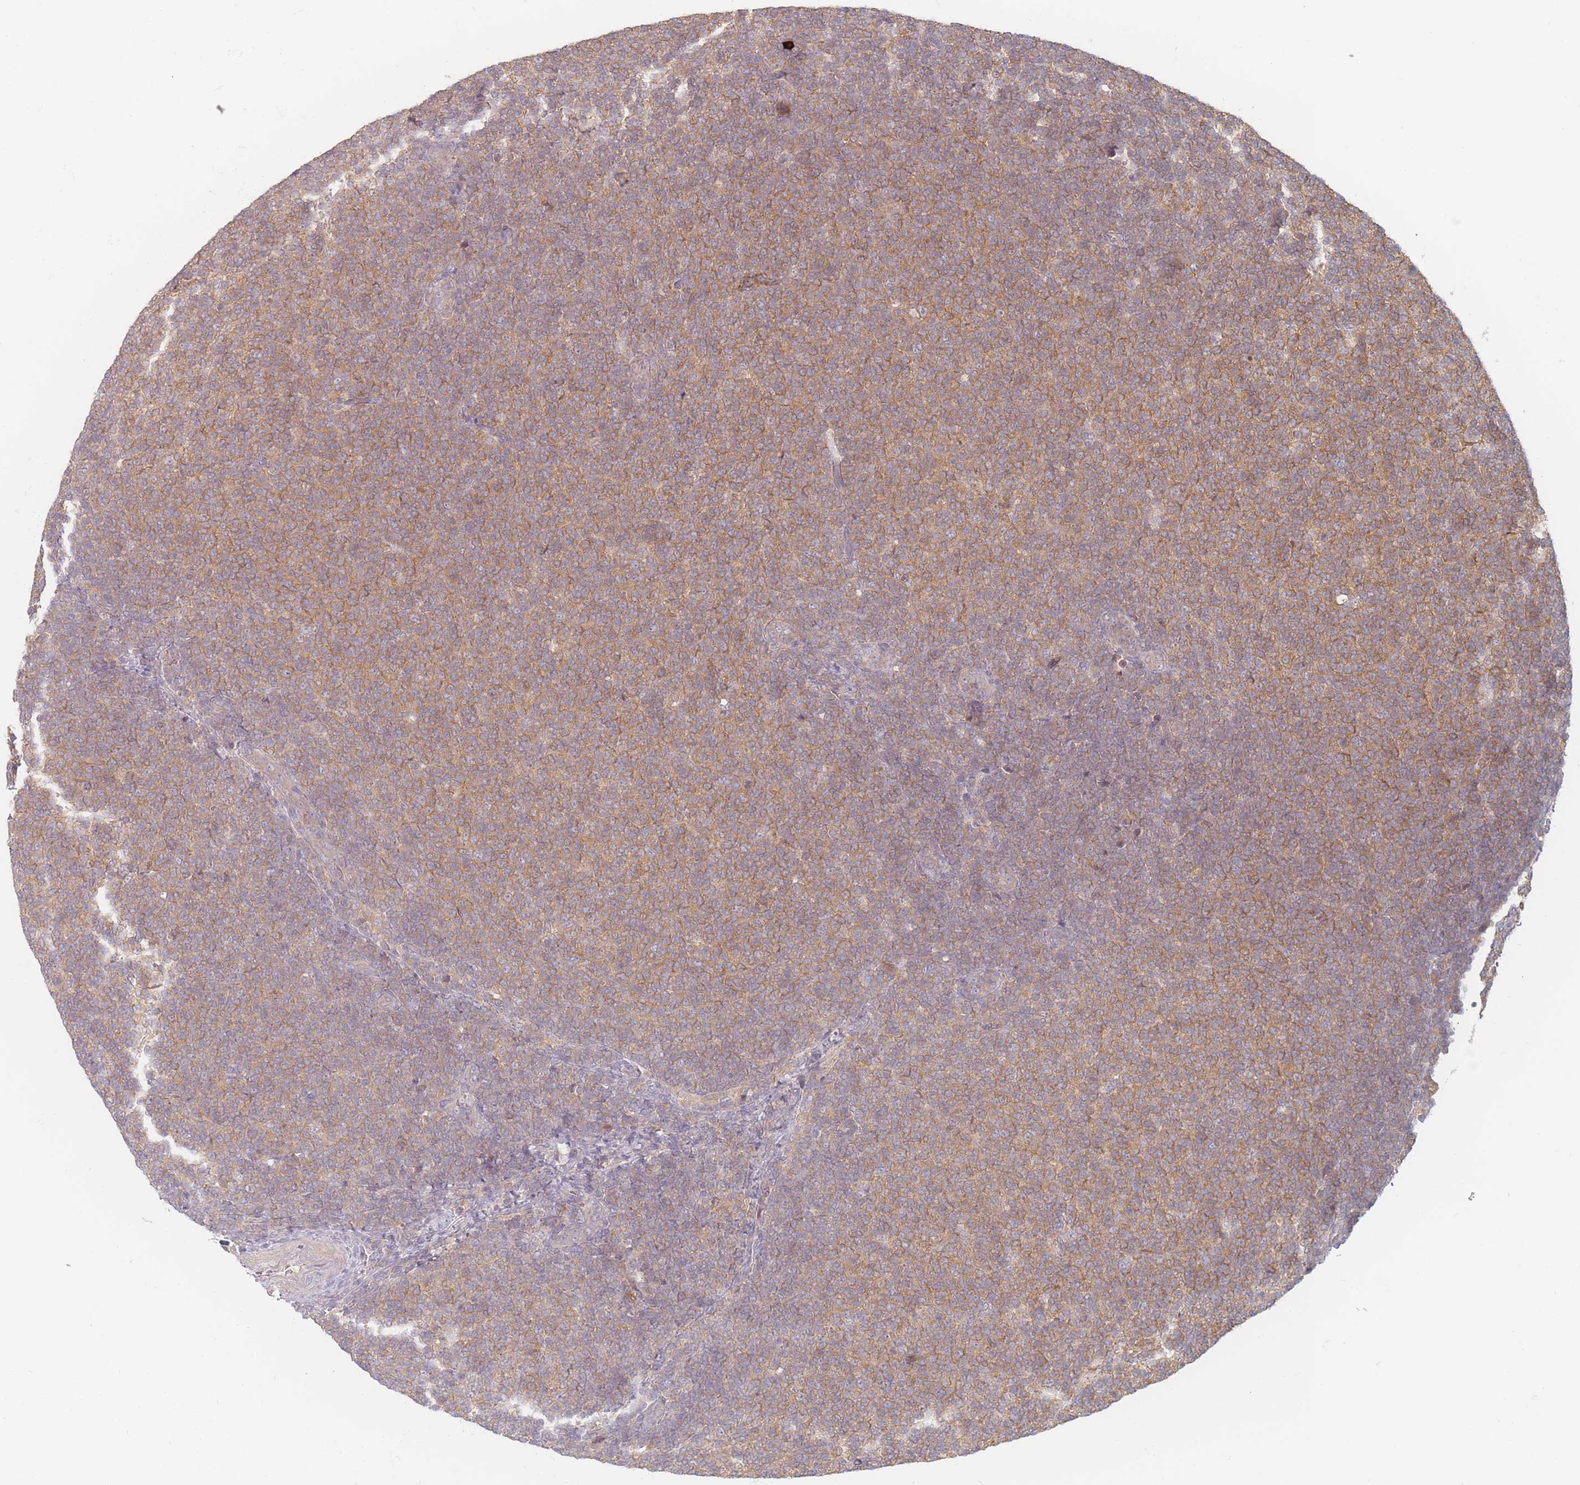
{"staining": {"intensity": "moderate", "quantity": ">75%", "location": "cytoplasmic/membranous"}, "tissue": "lymphoma", "cell_type": "Tumor cells", "image_type": "cancer", "snomed": [{"axis": "morphology", "description": "Malignant lymphoma, non-Hodgkin's type, Low grade"}, {"axis": "topography", "description": "Lymph node"}], "caption": "A micrograph of human malignant lymphoma, non-Hodgkin's type (low-grade) stained for a protein displays moderate cytoplasmic/membranous brown staining in tumor cells.", "gene": "SLC35F3", "patient": {"sex": "male", "age": 66}}